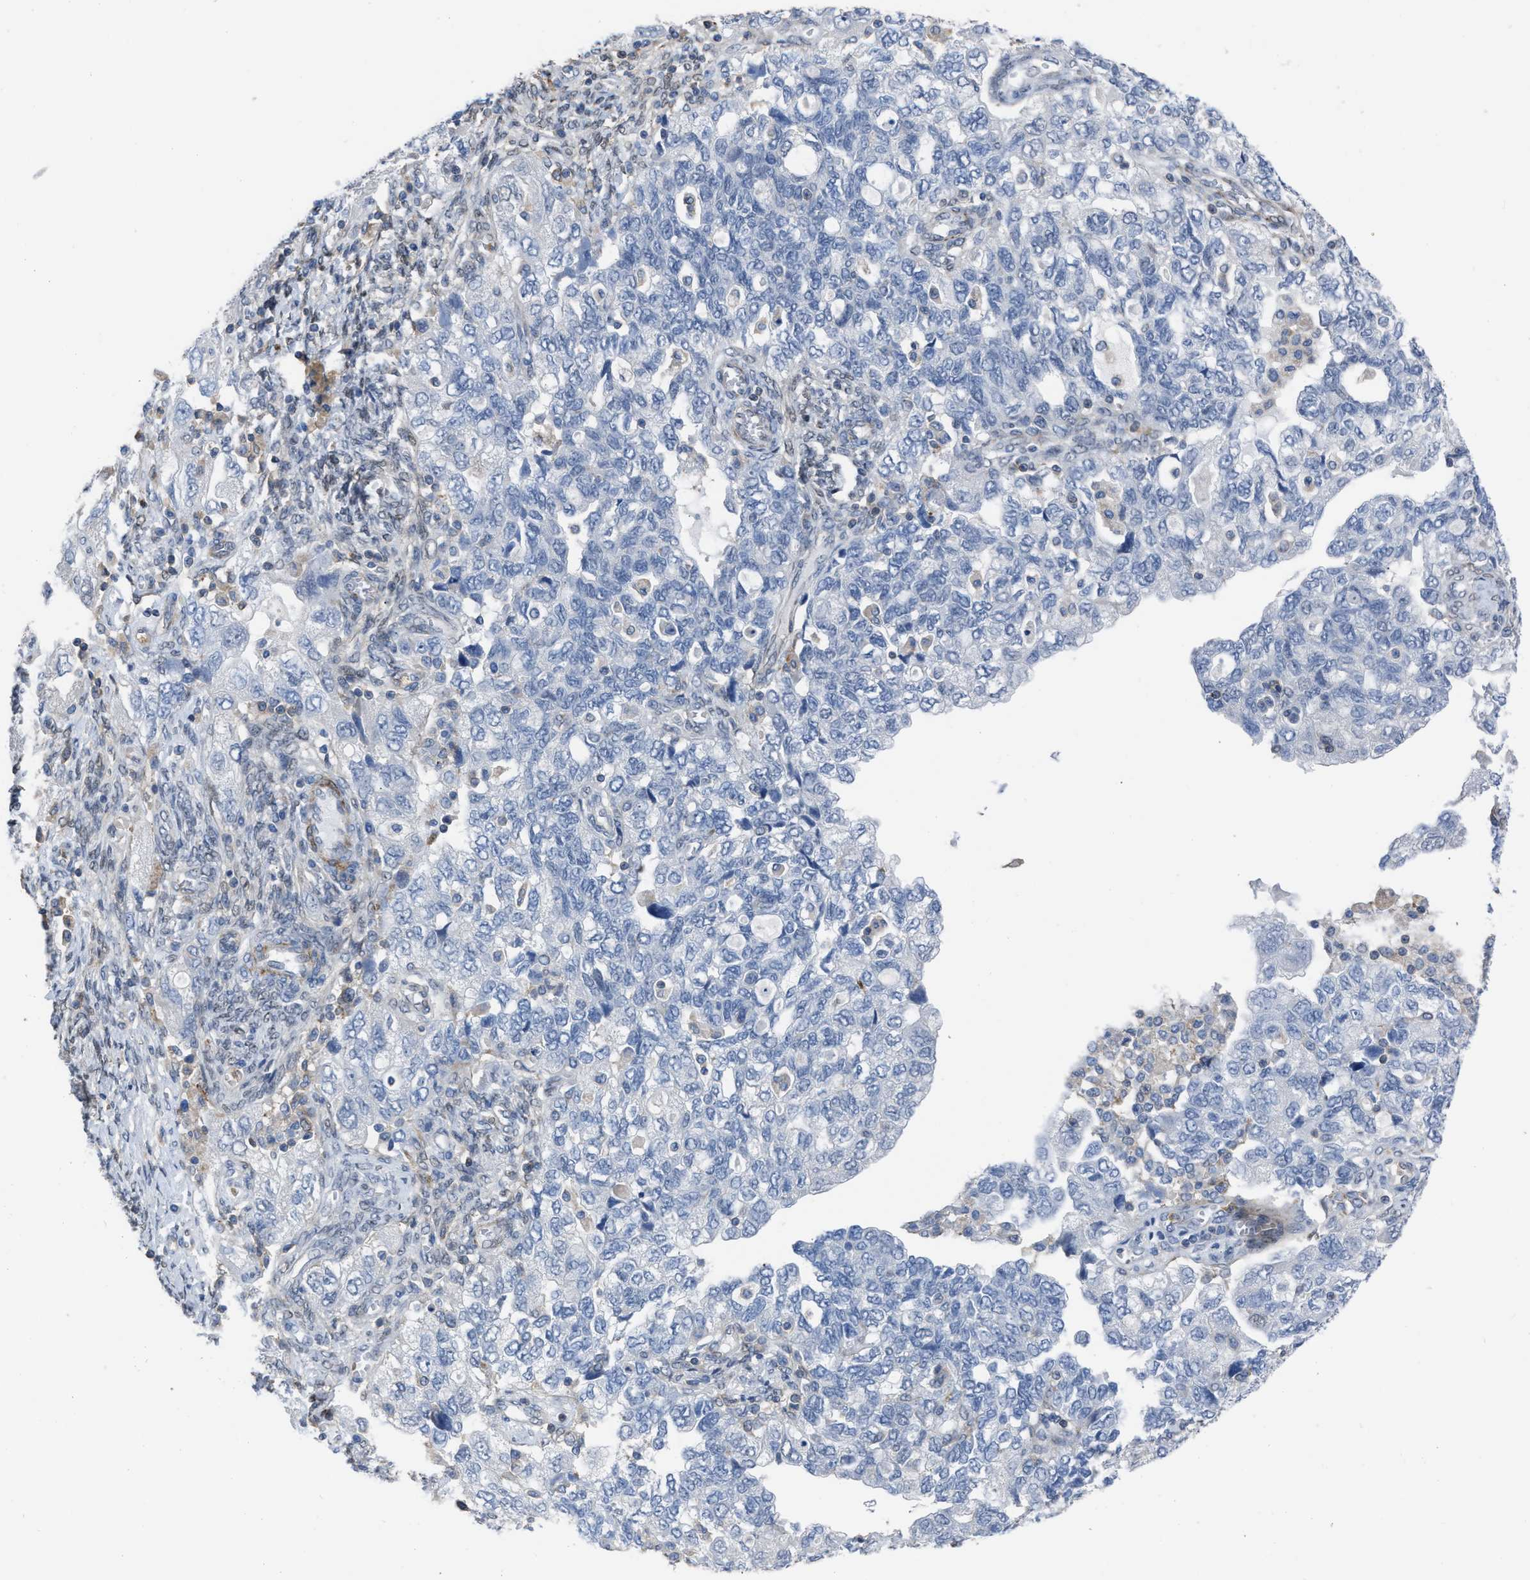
{"staining": {"intensity": "negative", "quantity": "none", "location": "none"}, "tissue": "ovarian cancer", "cell_type": "Tumor cells", "image_type": "cancer", "snomed": [{"axis": "morphology", "description": "Carcinoma, NOS"}, {"axis": "morphology", "description": "Cystadenocarcinoma, serous, NOS"}, {"axis": "topography", "description": "Ovary"}], "caption": "High power microscopy image of an immunohistochemistry micrograph of carcinoma (ovarian), revealing no significant expression in tumor cells.", "gene": "PRMT2", "patient": {"sex": "female", "age": 69}}